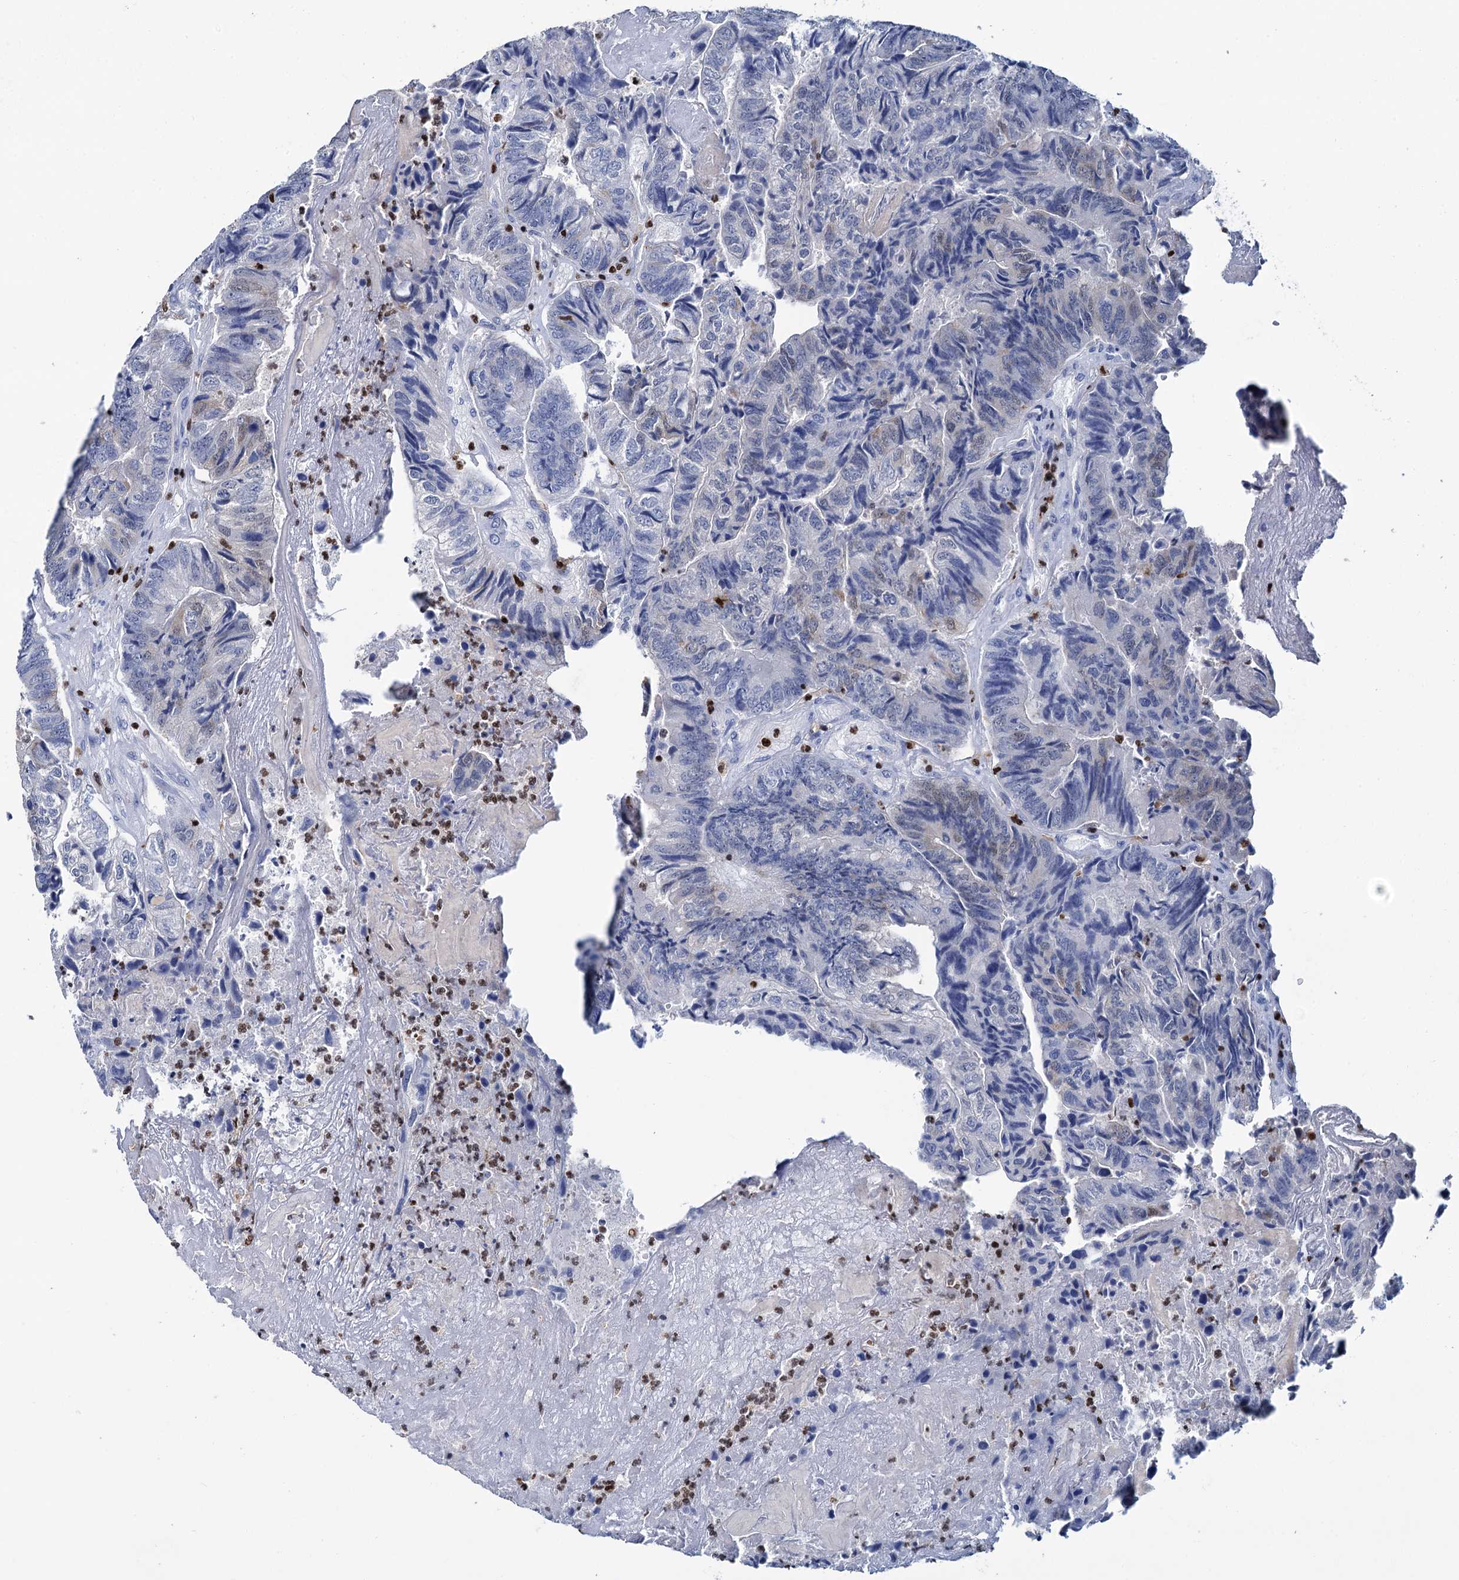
{"staining": {"intensity": "negative", "quantity": "none", "location": "none"}, "tissue": "colorectal cancer", "cell_type": "Tumor cells", "image_type": "cancer", "snomed": [{"axis": "morphology", "description": "Adenocarcinoma, NOS"}, {"axis": "topography", "description": "Colon"}], "caption": "IHC micrograph of neoplastic tissue: human colorectal cancer (adenocarcinoma) stained with DAB exhibits no significant protein positivity in tumor cells.", "gene": "CELF2", "patient": {"sex": "female", "age": 67}}